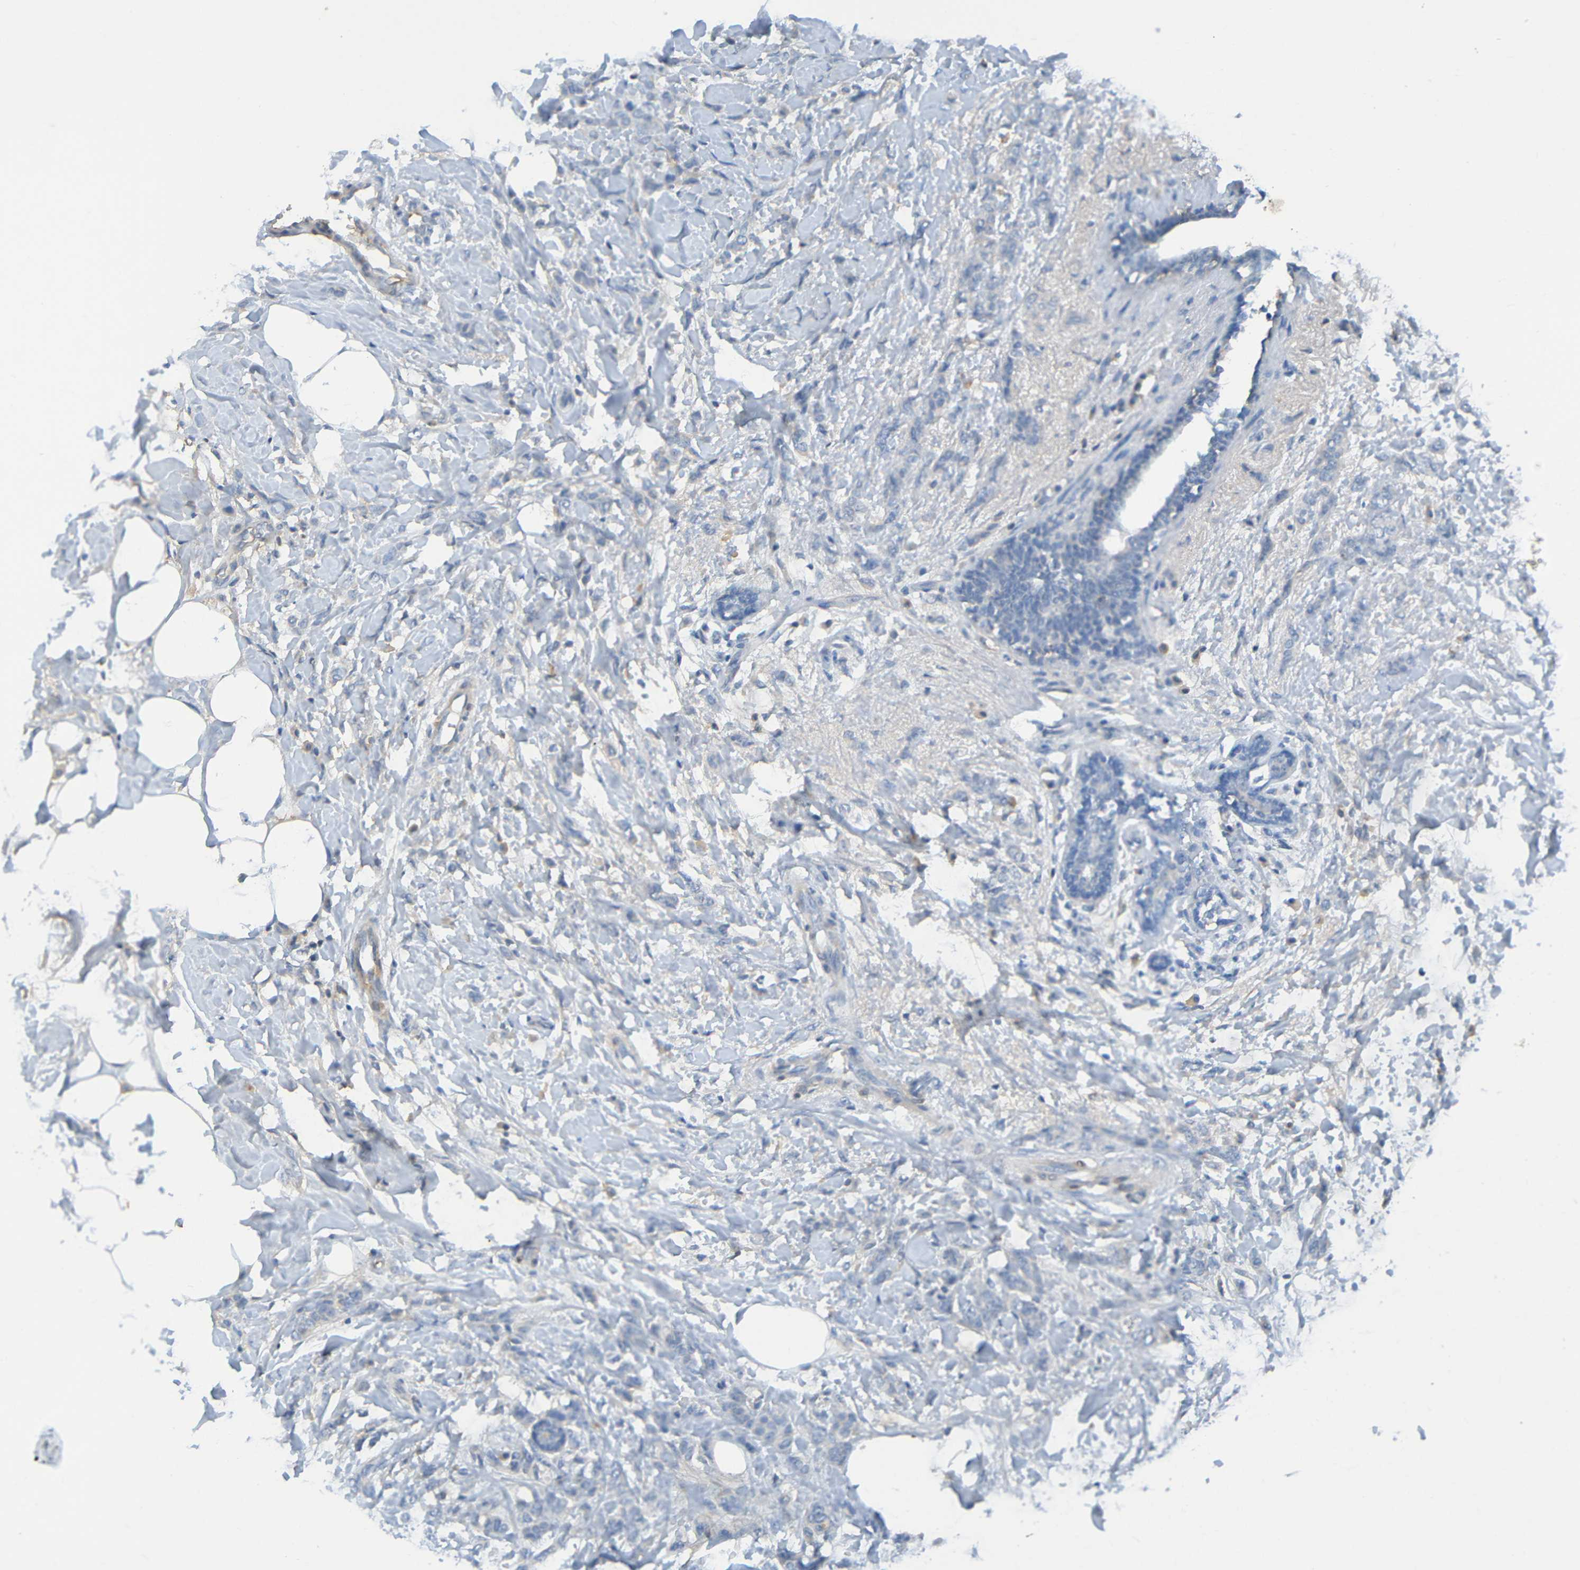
{"staining": {"intensity": "negative", "quantity": "none", "location": "none"}, "tissue": "breast cancer", "cell_type": "Tumor cells", "image_type": "cancer", "snomed": [{"axis": "morphology", "description": "Lobular carcinoma, in situ"}, {"axis": "morphology", "description": "Lobular carcinoma"}, {"axis": "topography", "description": "Breast"}], "caption": "A high-resolution photomicrograph shows immunohistochemistry staining of breast lobular carcinoma, which demonstrates no significant staining in tumor cells.", "gene": "C1QA", "patient": {"sex": "female", "age": 41}}